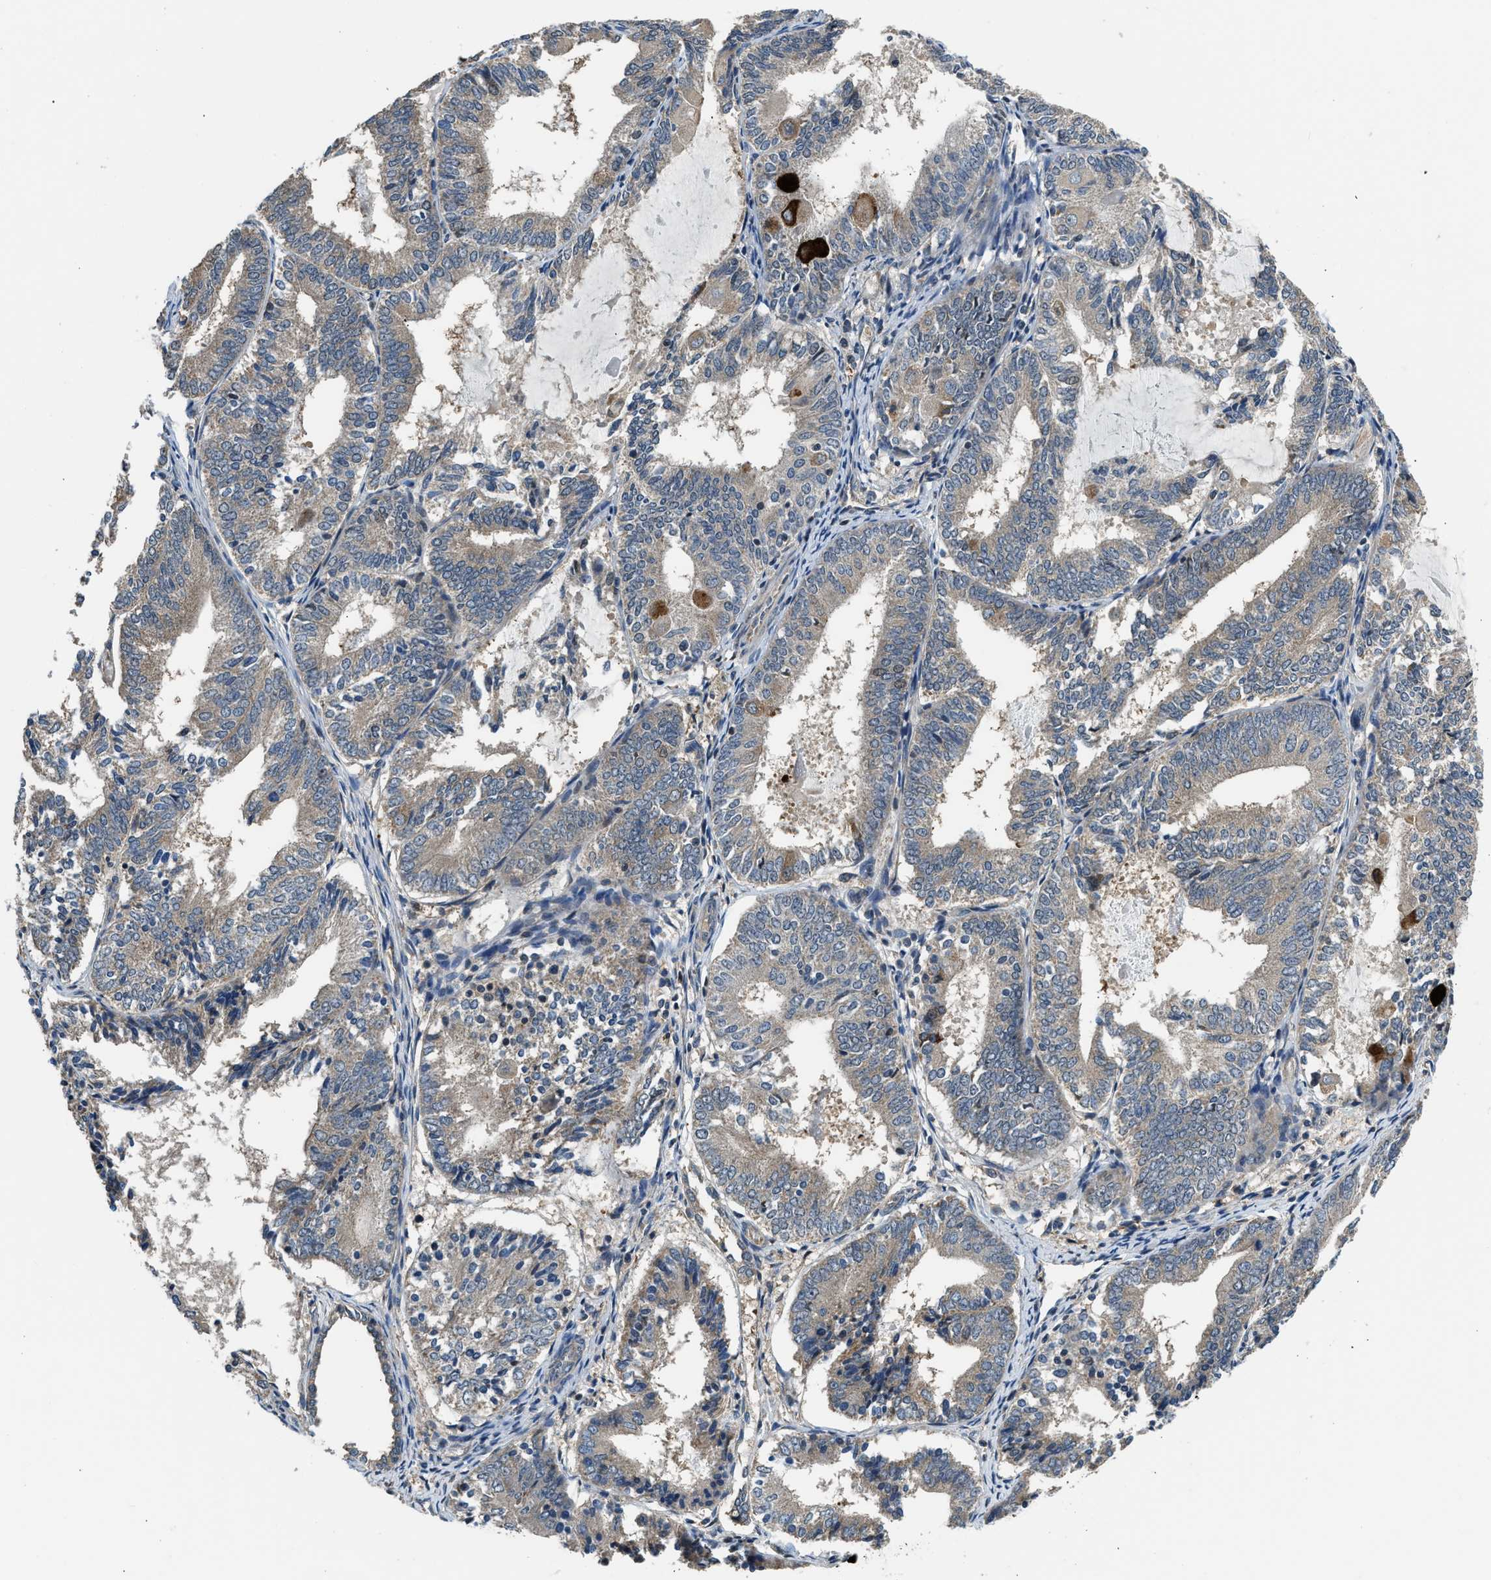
{"staining": {"intensity": "strong", "quantity": "<25%", "location": "cytoplasmic/membranous"}, "tissue": "endometrial cancer", "cell_type": "Tumor cells", "image_type": "cancer", "snomed": [{"axis": "morphology", "description": "Adenocarcinoma, NOS"}, {"axis": "topography", "description": "Endometrium"}], "caption": "Endometrial cancer tissue demonstrates strong cytoplasmic/membranous staining in about <25% of tumor cells The protein is stained brown, and the nuclei are stained in blue (DAB (3,3'-diaminobenzidine) IHC with brightfield microscopy, high magnification).", "gene": "IL3RA", "patient": {"sex": "female", "age": 81}}